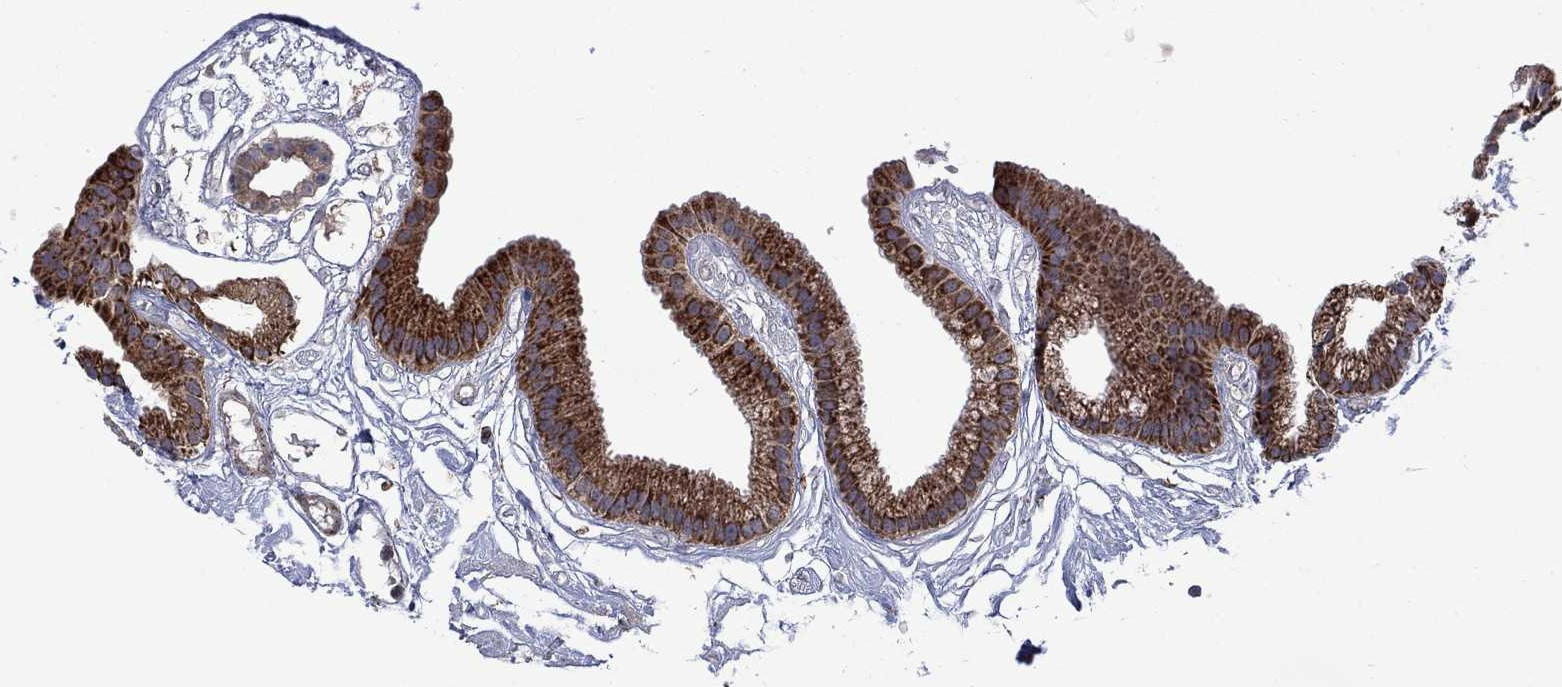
{"staining": {"intensity": "strong", "quantity": ">75%", "location": "cytoplasmic/membranous"}, "tissue": "gallbladder", "cell_type": "Glandular cells", "image_type": "normal", "snomed": [{"axis": "morphology", "description": "Normal tissue, NOS"}, {"axis": "topography", "description": "Gallbladder"}], "caption": "This photomicrograph exhibits normal gallbladder stained with immunohistochemistry (IHC) to label a protein in brown. The cytoplasmic/membranous of glandular cells show strong positivity for the protein. Nuclei are counter-stained blue.", "gene": "FURIN", "patient": {"sex": "female", "age": 45}}